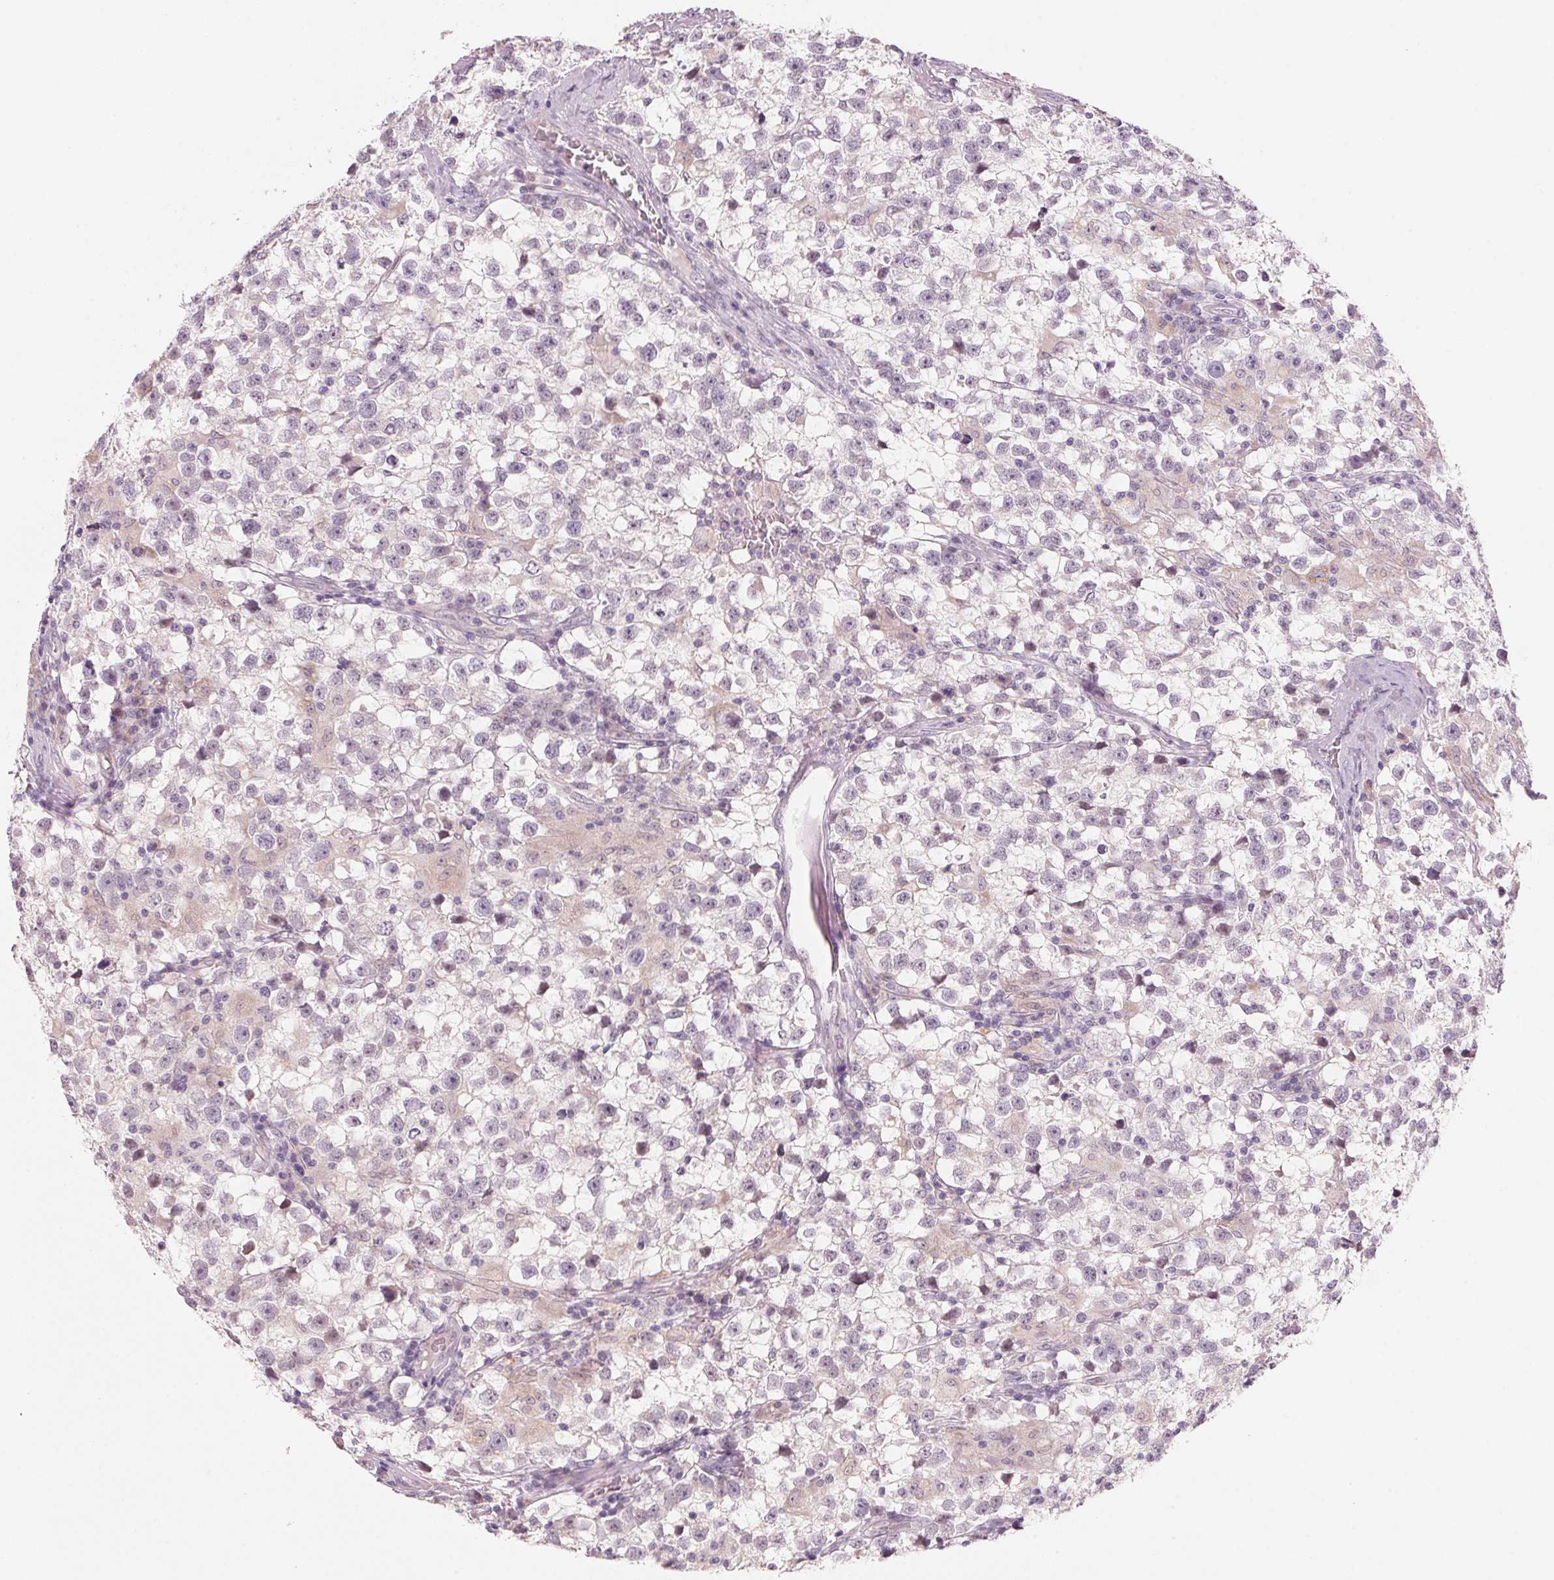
{"staining": {"intensity": "weak", "quantity": "<25%", "location": "cytoplasmic/membranous,nuclear"}, "tissue": "testis cancer", "cell_type": "Tumor cells", "image_type": "cancer", "snomed": [{"axis": "morphology", "description": "Seminoma, NOS"}, {"axis": "topography", "description": "Testis"}], "caption": "The immunohistochemistry (IHC) micrograph has no significant staining in tumor cells of testis cancer tissue.", "gene": "ADAM20", "patient": {"sex": "male", "age": 31}}